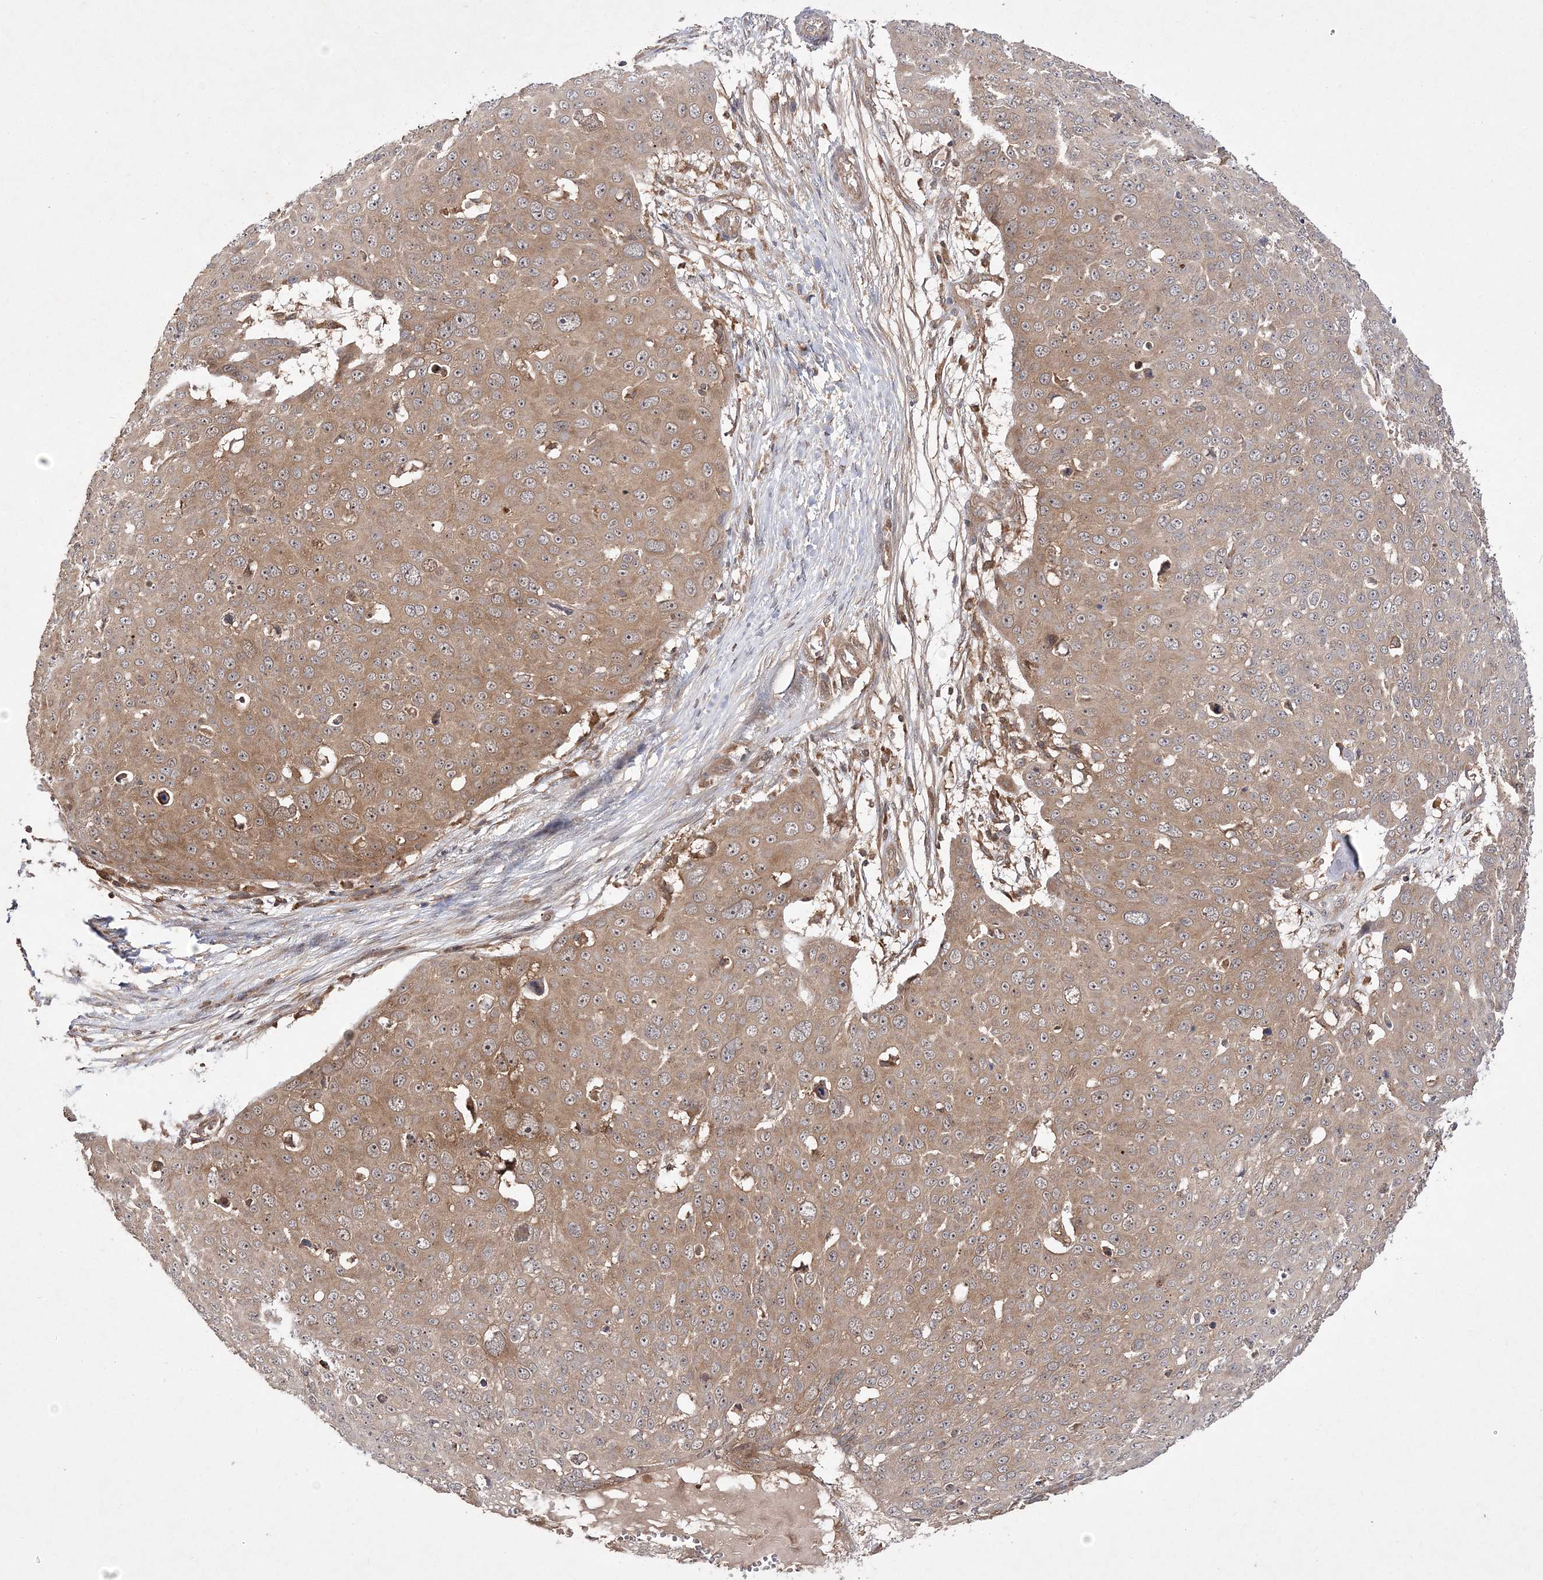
{"staining": {"intensity": "moderate", "quantity": "25%-75%", "location": "cytoplasmic/membranous"}, "tissue": "skin cancer", "cell_type": "Tumor cells", "image_type": "cancer", "snomed": [{"axis": "morphology", "description": "Squamous cell carcinoma, NOS"}, {"axis": "topography", "description": "Skin"}], "caption": "Squamous cell carcinoma (skin) stained with a protein marker displays moderate staining in tumor cells.", "gene": "TMEM9B", "patient": {"sex": "male", "age": 71}}